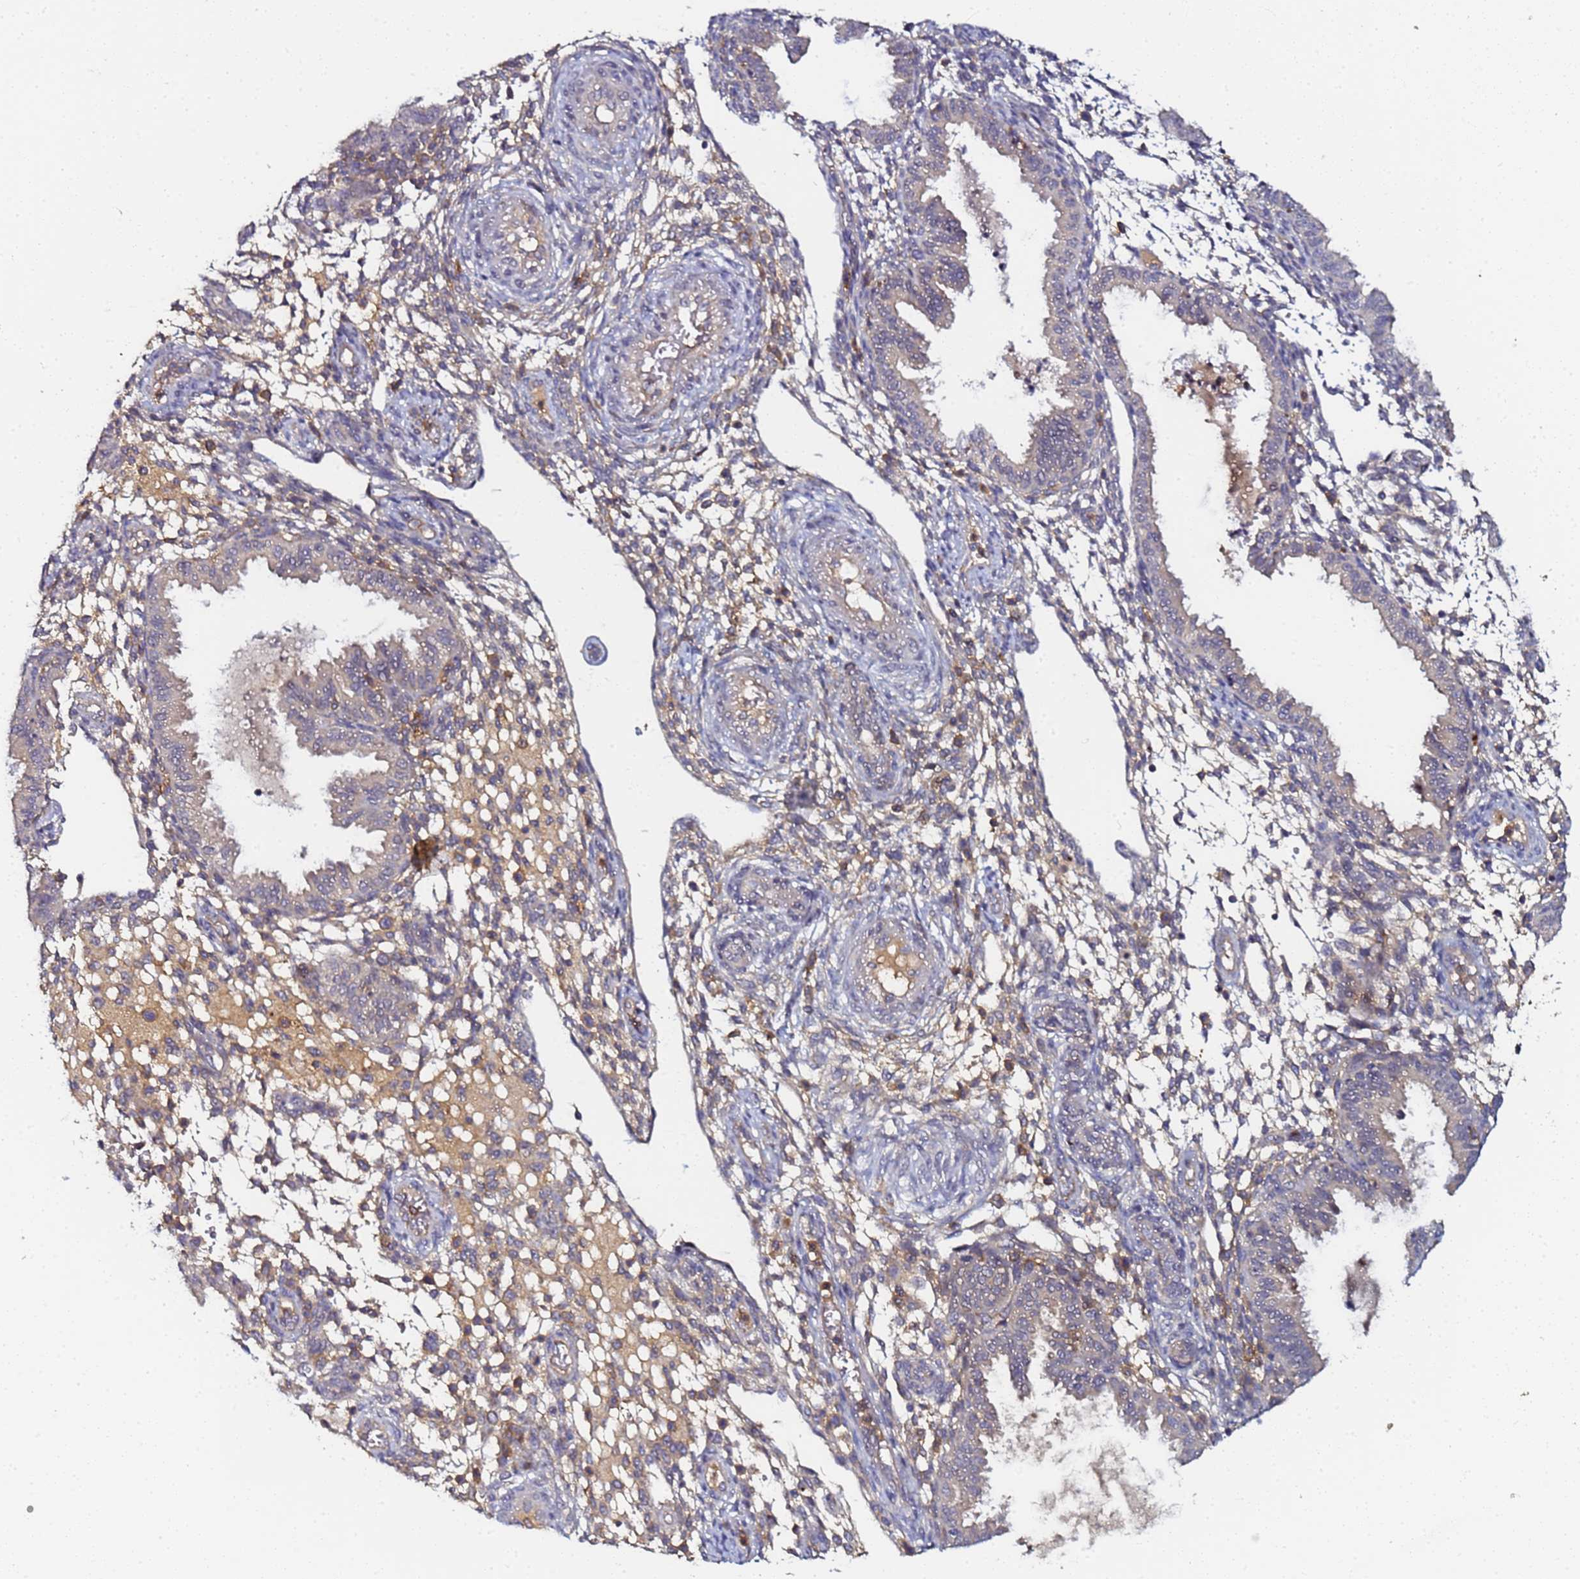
{"staining": {"intensity": "negative", "quantity": "none", "location": "none"}, "tissue": "endometrium", "cell_type": "Cells in endometrial stroma", "image_type": "normal", "snomed": [{"axis": "morphology", "description": "Normal tissue, NOS"}, {"axis": "topography", "description": "Endometrium"}], "caption": "IHC photomicrograph of unremarkable endometrium: endometrium stained with DAB shows no significant protein staining in cells in endometrial stroma.", "gene": "LRRC69", "patient": {"sex": "female", "age": 33}}